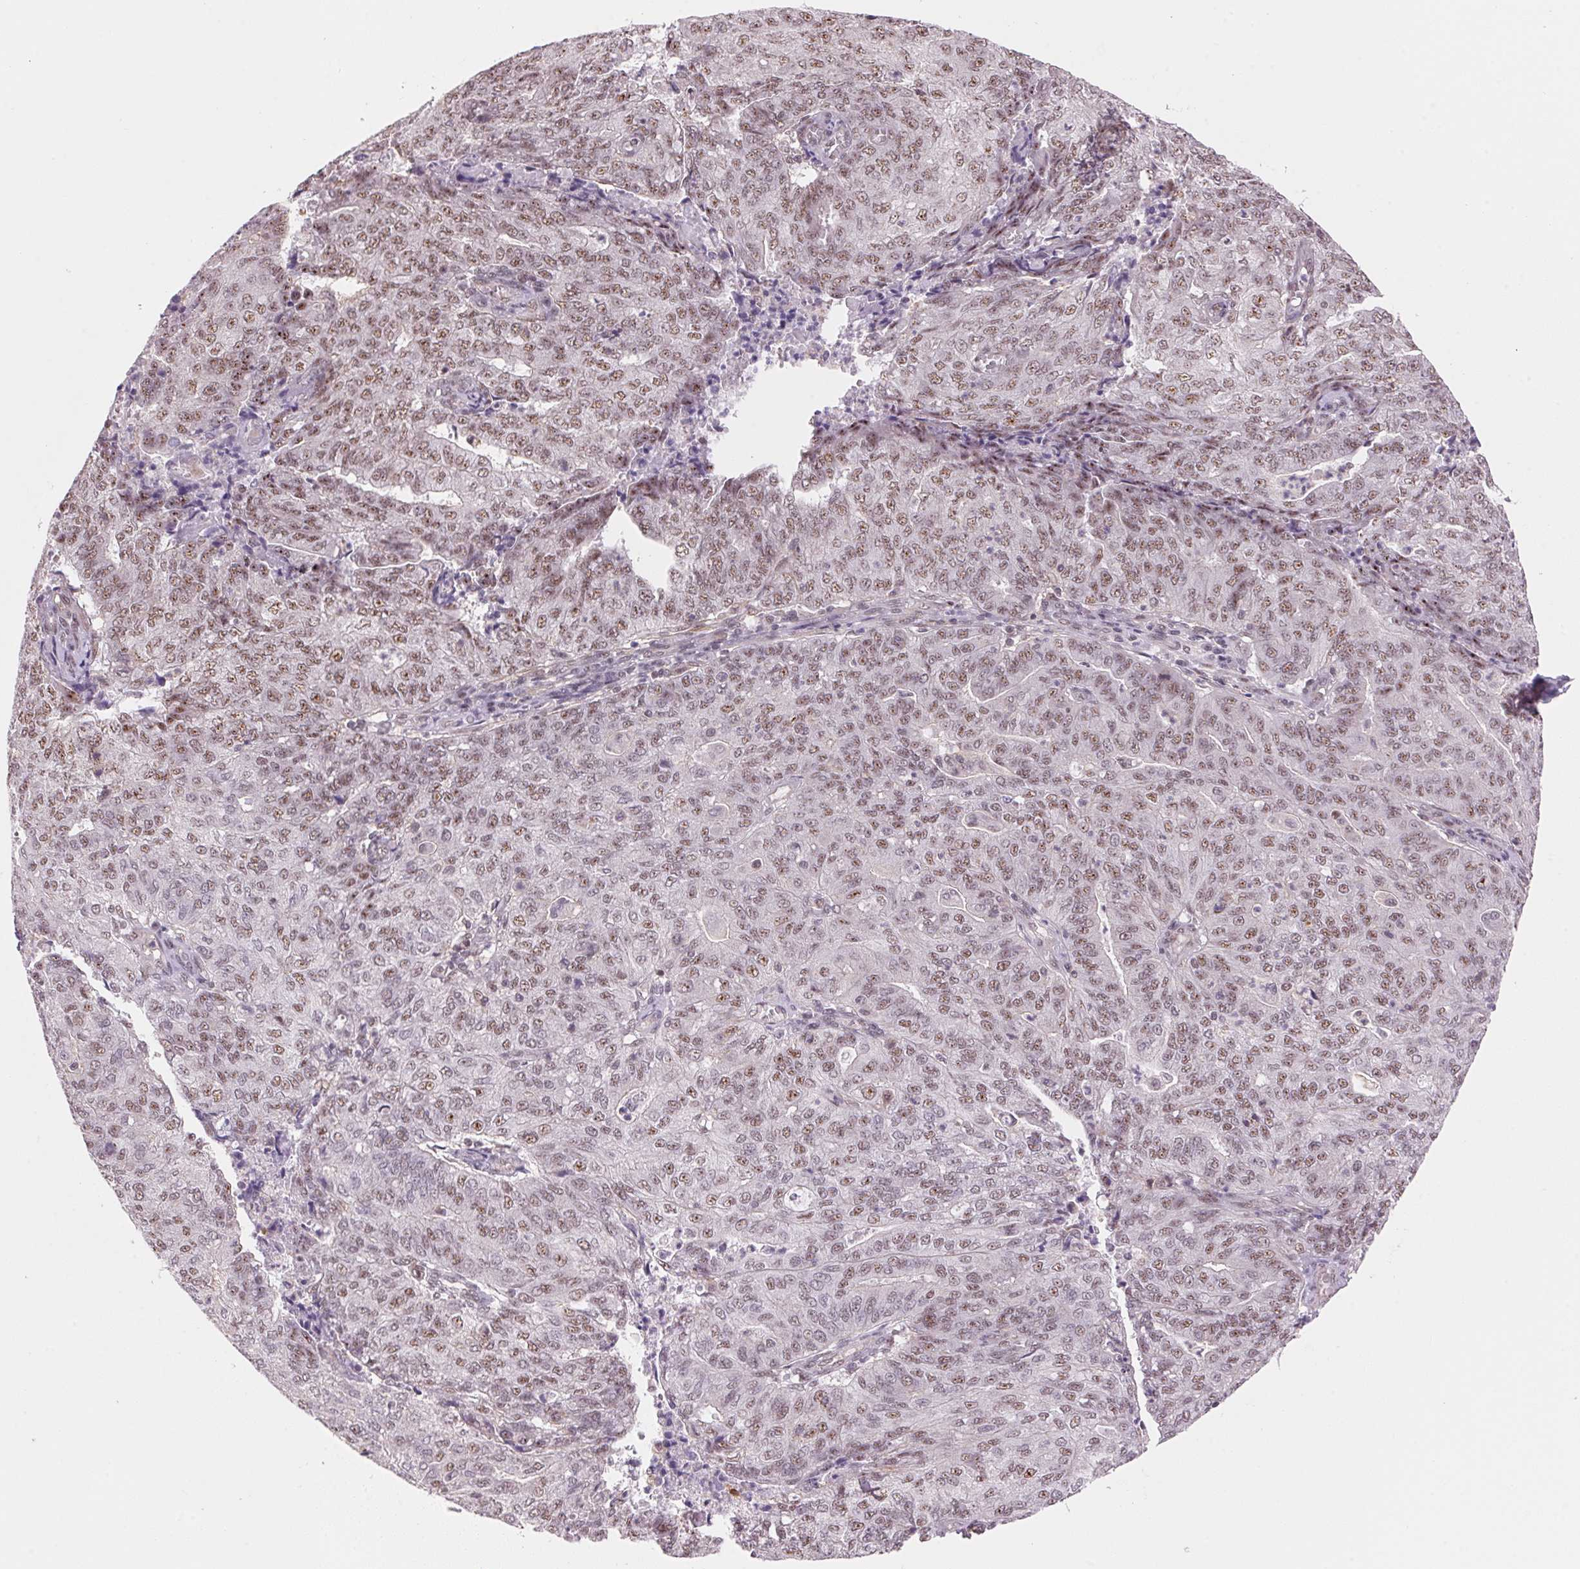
{"staining": {"intensity": "moderate", "quantity": ">75%", "location": "nuclear"}, "tissue": "endometrial cancer", "cell_type": "Tumor cells", "image_type": "cancer", "snomed": [{"axis": "morphology", "description": "Adenocarcinoma, NOS"}, {"axis": "topography", "description": "Endometrium"}], "caption": "About >75% of tumor cells in human endometrial cancer demonstrate moderate nuclear protein staining as visualized by brown immunohistochemical staining.", "gene": "HNRNPDL", "patient": {"sex": "female", "age": 82}}